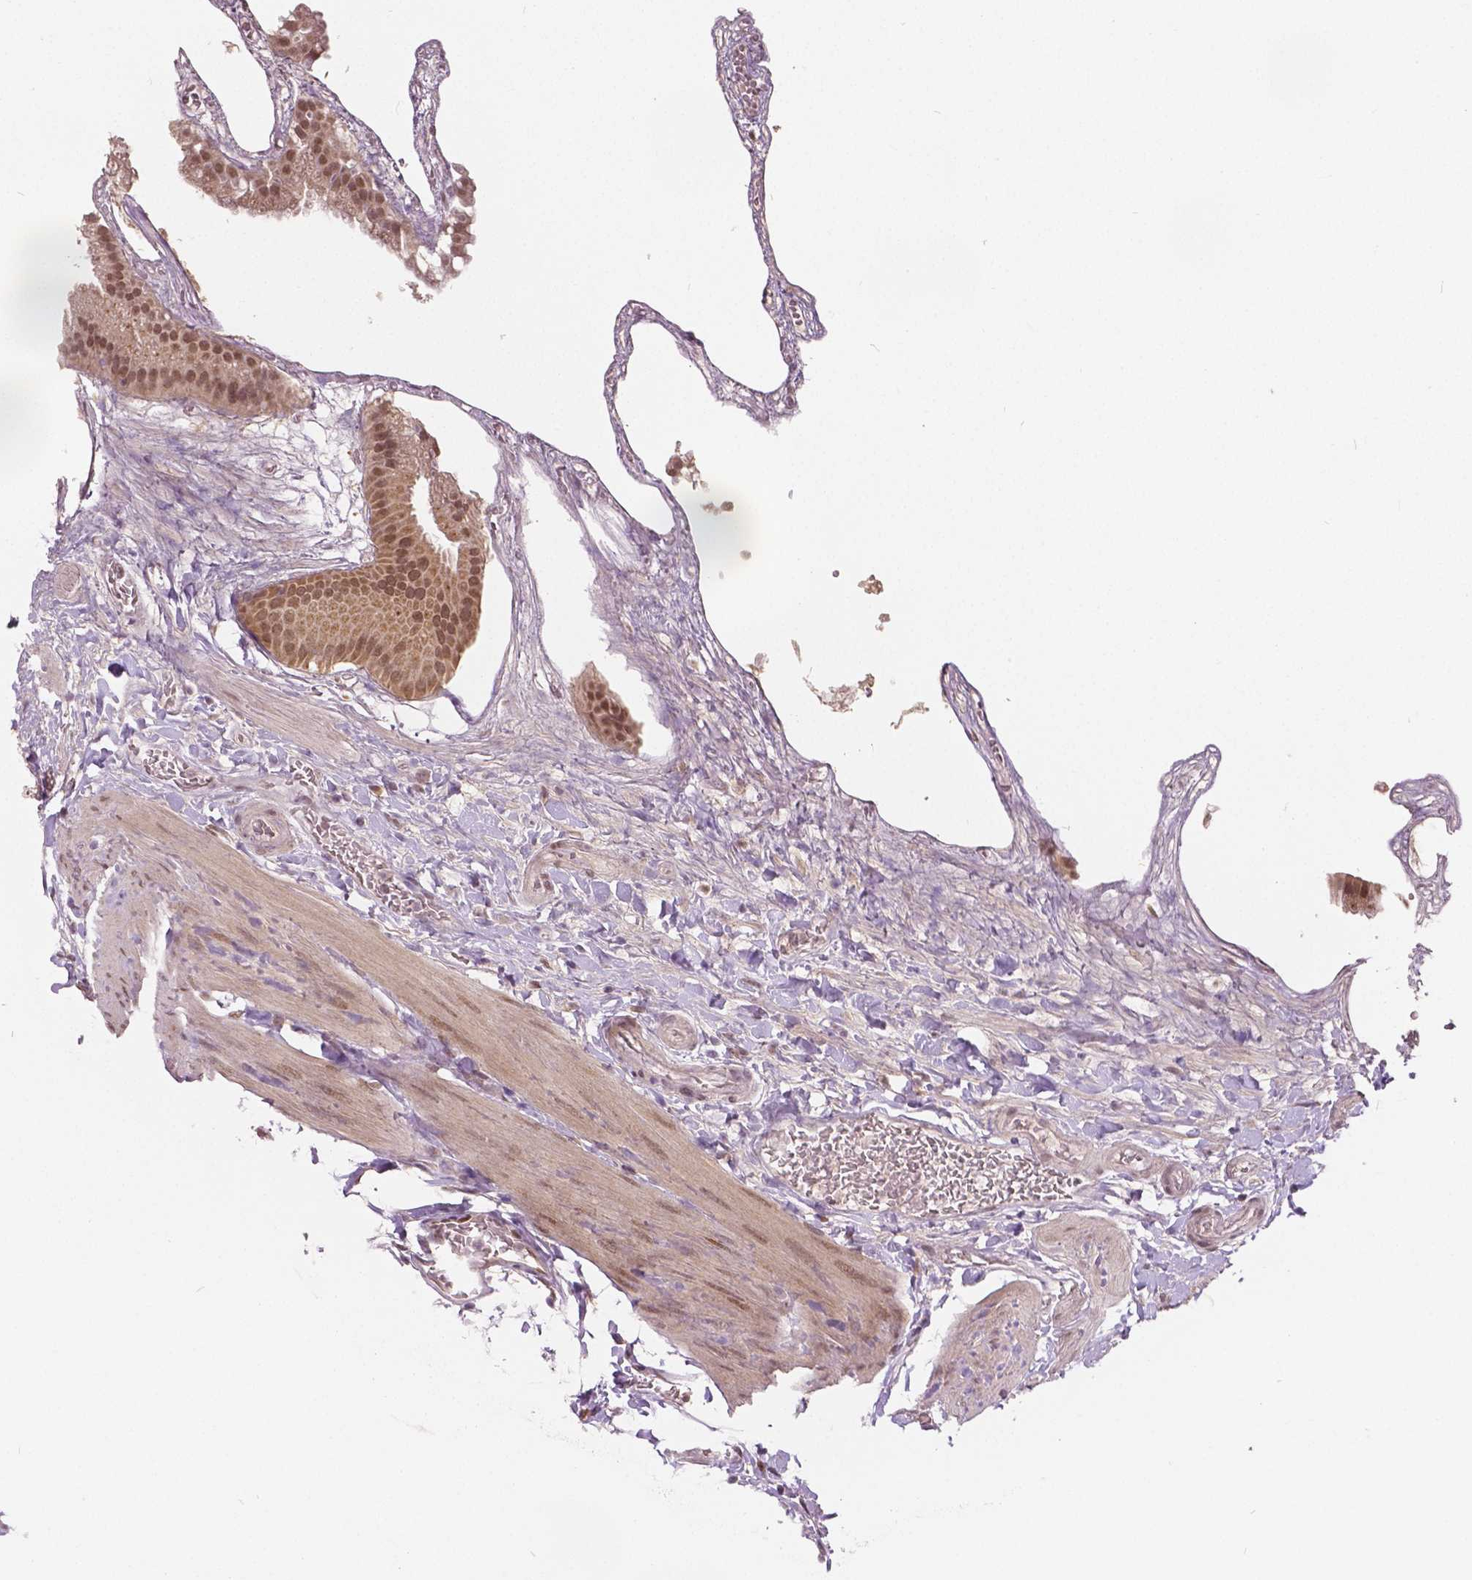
{"staining": {"intensity": "weak", "quantity": ">75%", "location": "nuclear"}, "tissue": "gallbladder", "cell_type": "Glandular cells", "image_type": "normal", "snomed": [{"axis": "morphology", "description": "Normal tissue, NOS"}, {"axis": "topography", "description": "Gallbladder"}], "caption": "This photomicrograph demonstrates immunohistochemistry staining of benign gallbladder, with low weak nuclear positivity in approximately >75% of glandular cells.", "gene": "HMBOX1", "patient": {"sex": "female", "age": 63}}